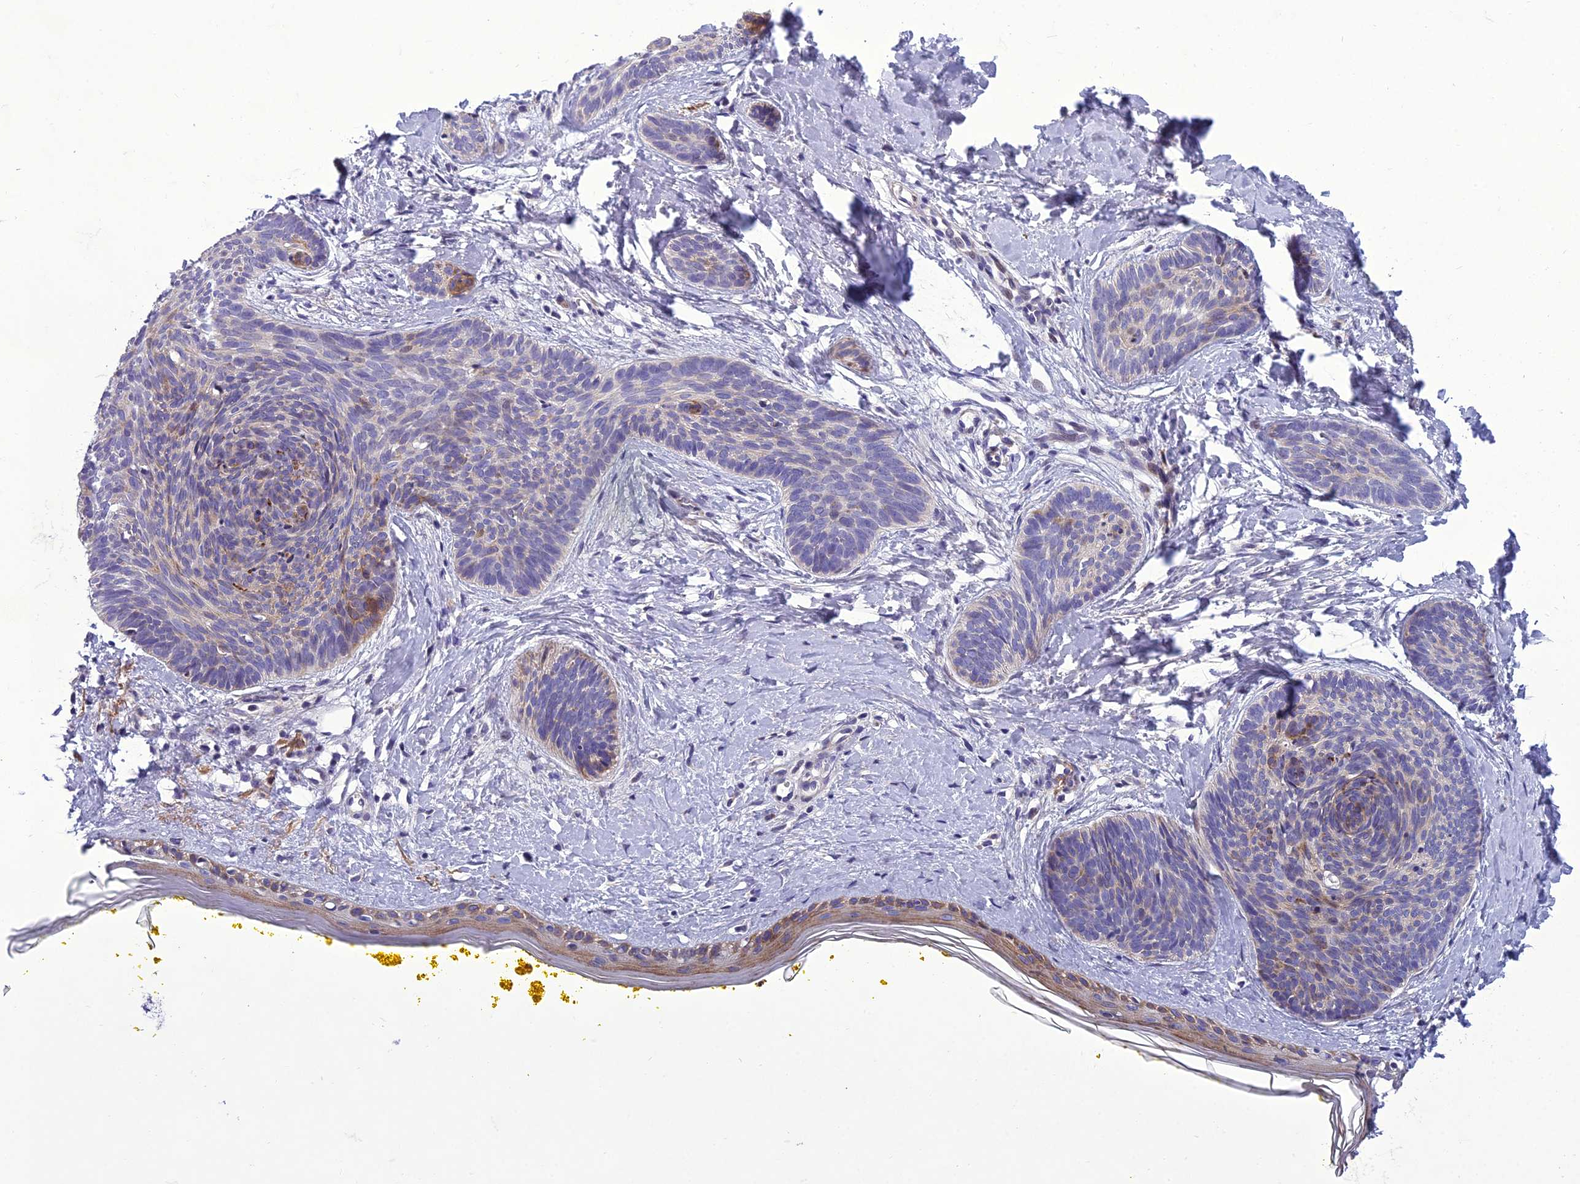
{"staining": {"intensity": "negative", "quantity": "none", "location": "none"}, "tissue": "skin cancer", "cell_type": "Tumor cells", "image_type": "cancer", "snomed": [{"axis": "morphology", "description": "Basal cell carcinoma"}, {"axis": "topography", "description": "Skin"}], "caption": "A high-resolution photomicrograph shows IHC staining of skin basal cell carcinoma, which exhibits no significant expression in tumor cells.", "gene": "ADIPOR2", "patient": {"sex": "female", "age": 81}}